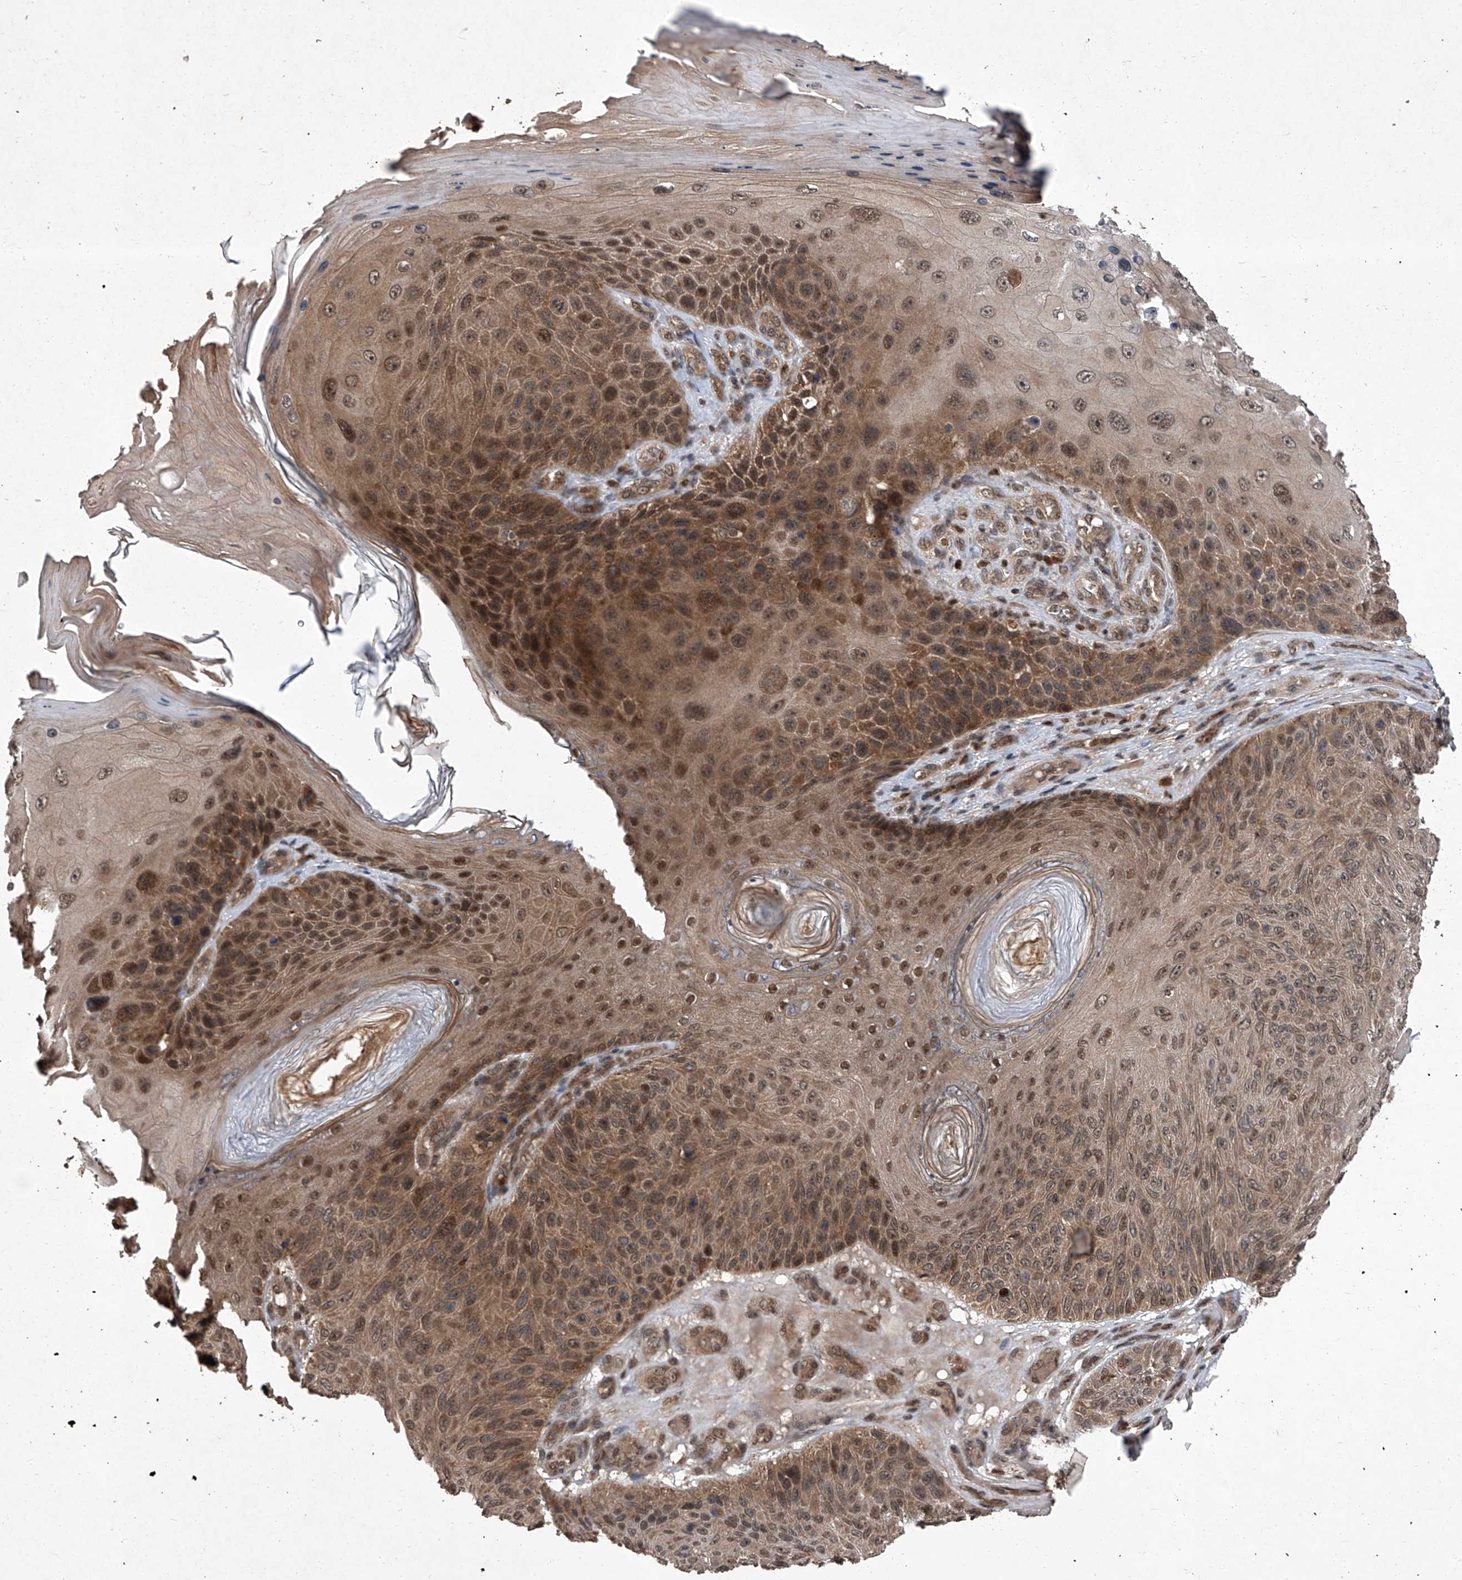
{"staining": {"intensity": "moderate", "quantity": ">75%", "location": "cytoplasmic/membranous,nuclear"}, "tissue": "skin cancer", "cell_type": "Tumor cells", "image_type": "cancer", "snomed": [{"axis": "morphology", "description": "Squamous cell carcinoma, NOS"}, {"axis": "topography", "description": "Skin"}], "caption": "IHC of human skin cancer exhibits medium levels of moderate cytoplasmic/membranous and nuclear positivity in approximately >75% of tumor cells.", "gene": "TSNAX", "patient": {"sex": "female", "age": 88}}